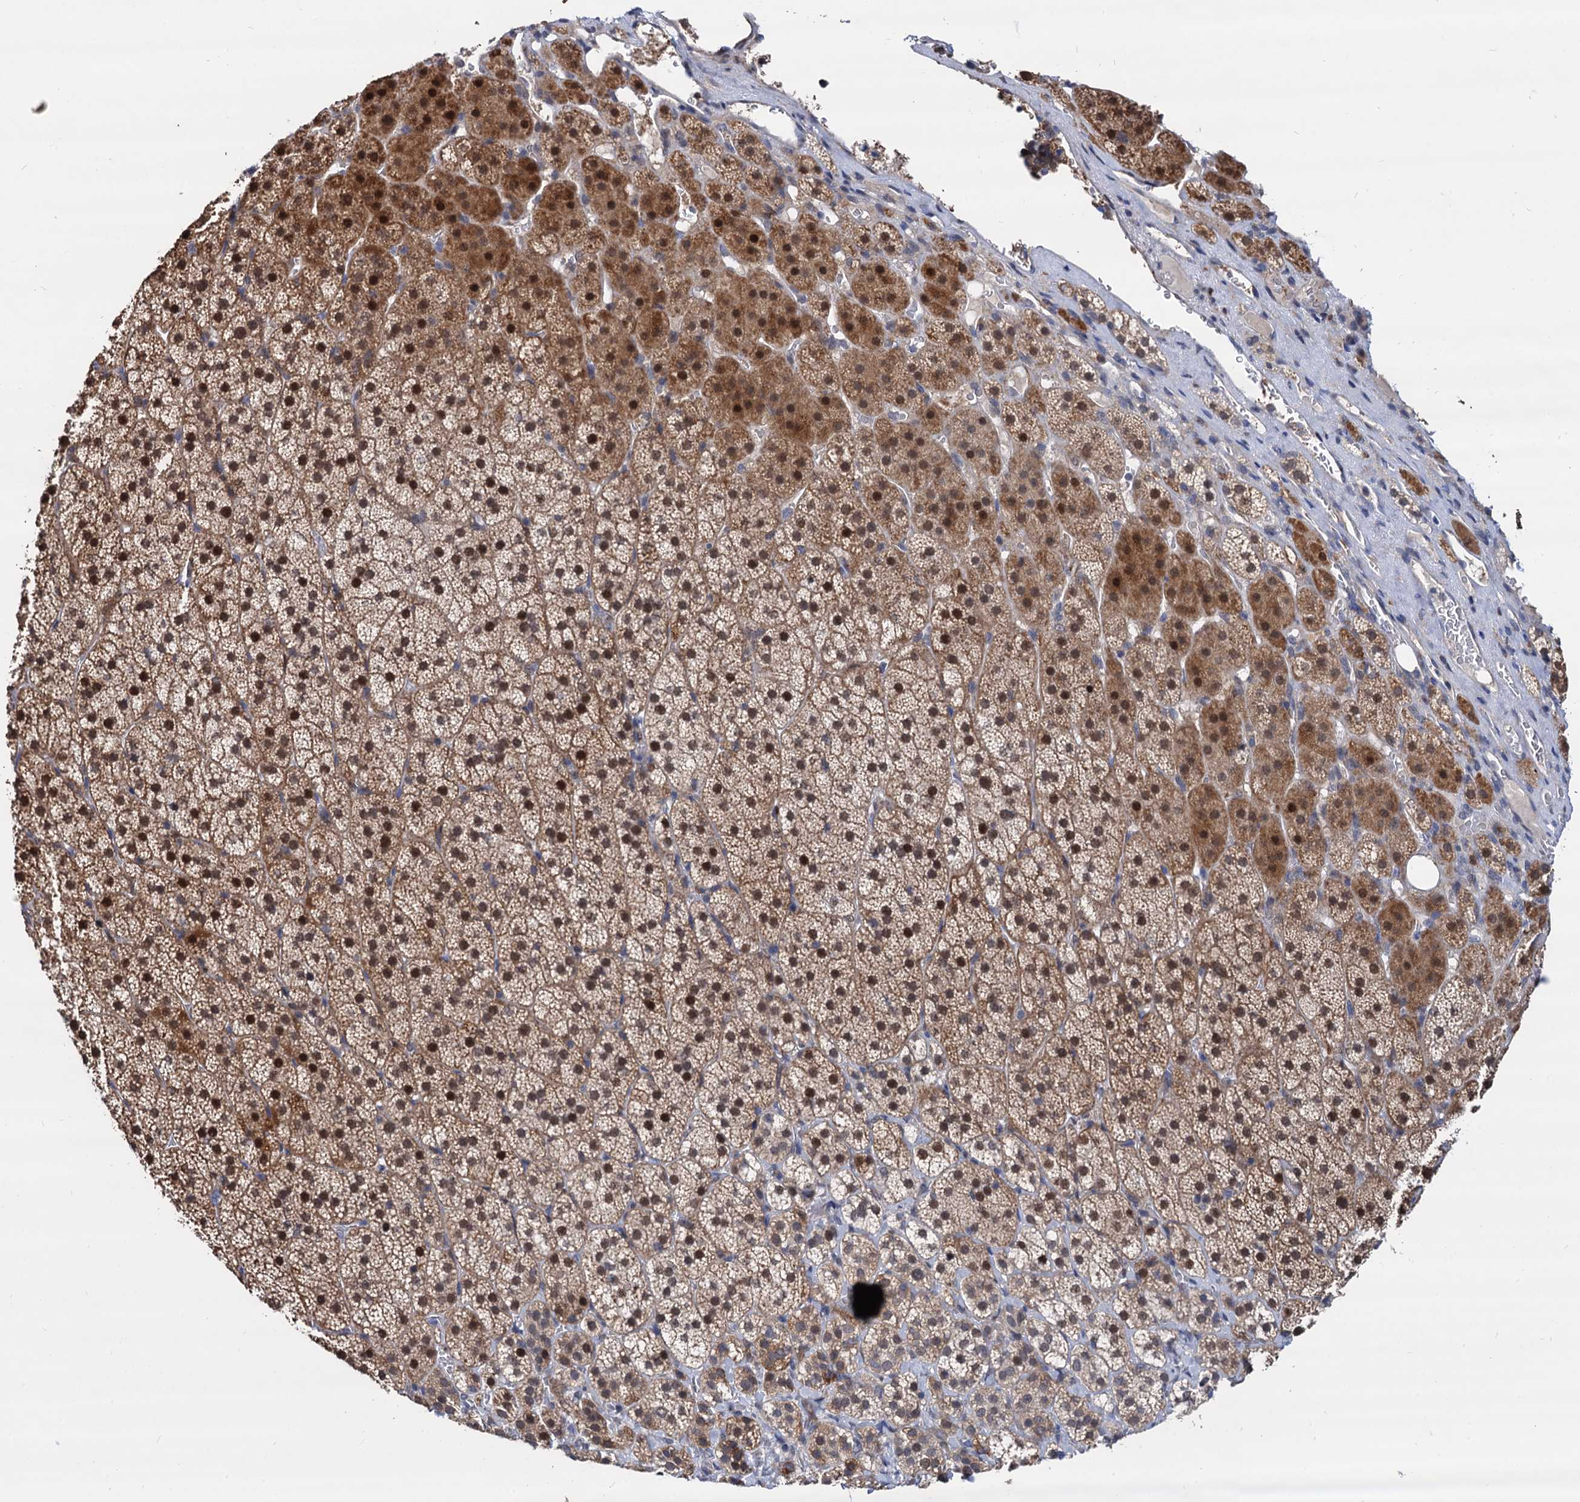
{"staining": {"intensity": "strong", "quantity": ">75%", "location": "cytoplasmic/membranous,nuclear"}, "tissue": "adrenal gland", "cell_type": "Glandular cells", "image_type": "normal", "snomed": [{"axis": "morphology", "description": "Normal tissue, NOS"}, {"axis": "topography", "description": "Adrenal gland"}], "caption": "Brown immunohistochemical staining in normal human adrenal gland displays strong cytoplasmic/membranous,nuclear positivity in approximately >75% of glandular cells. (brown staining indicates protein expression, while blue staining denotes nuclei).", "gene": "PSMD4", "patient": {"sex": "female", "age": 44}}